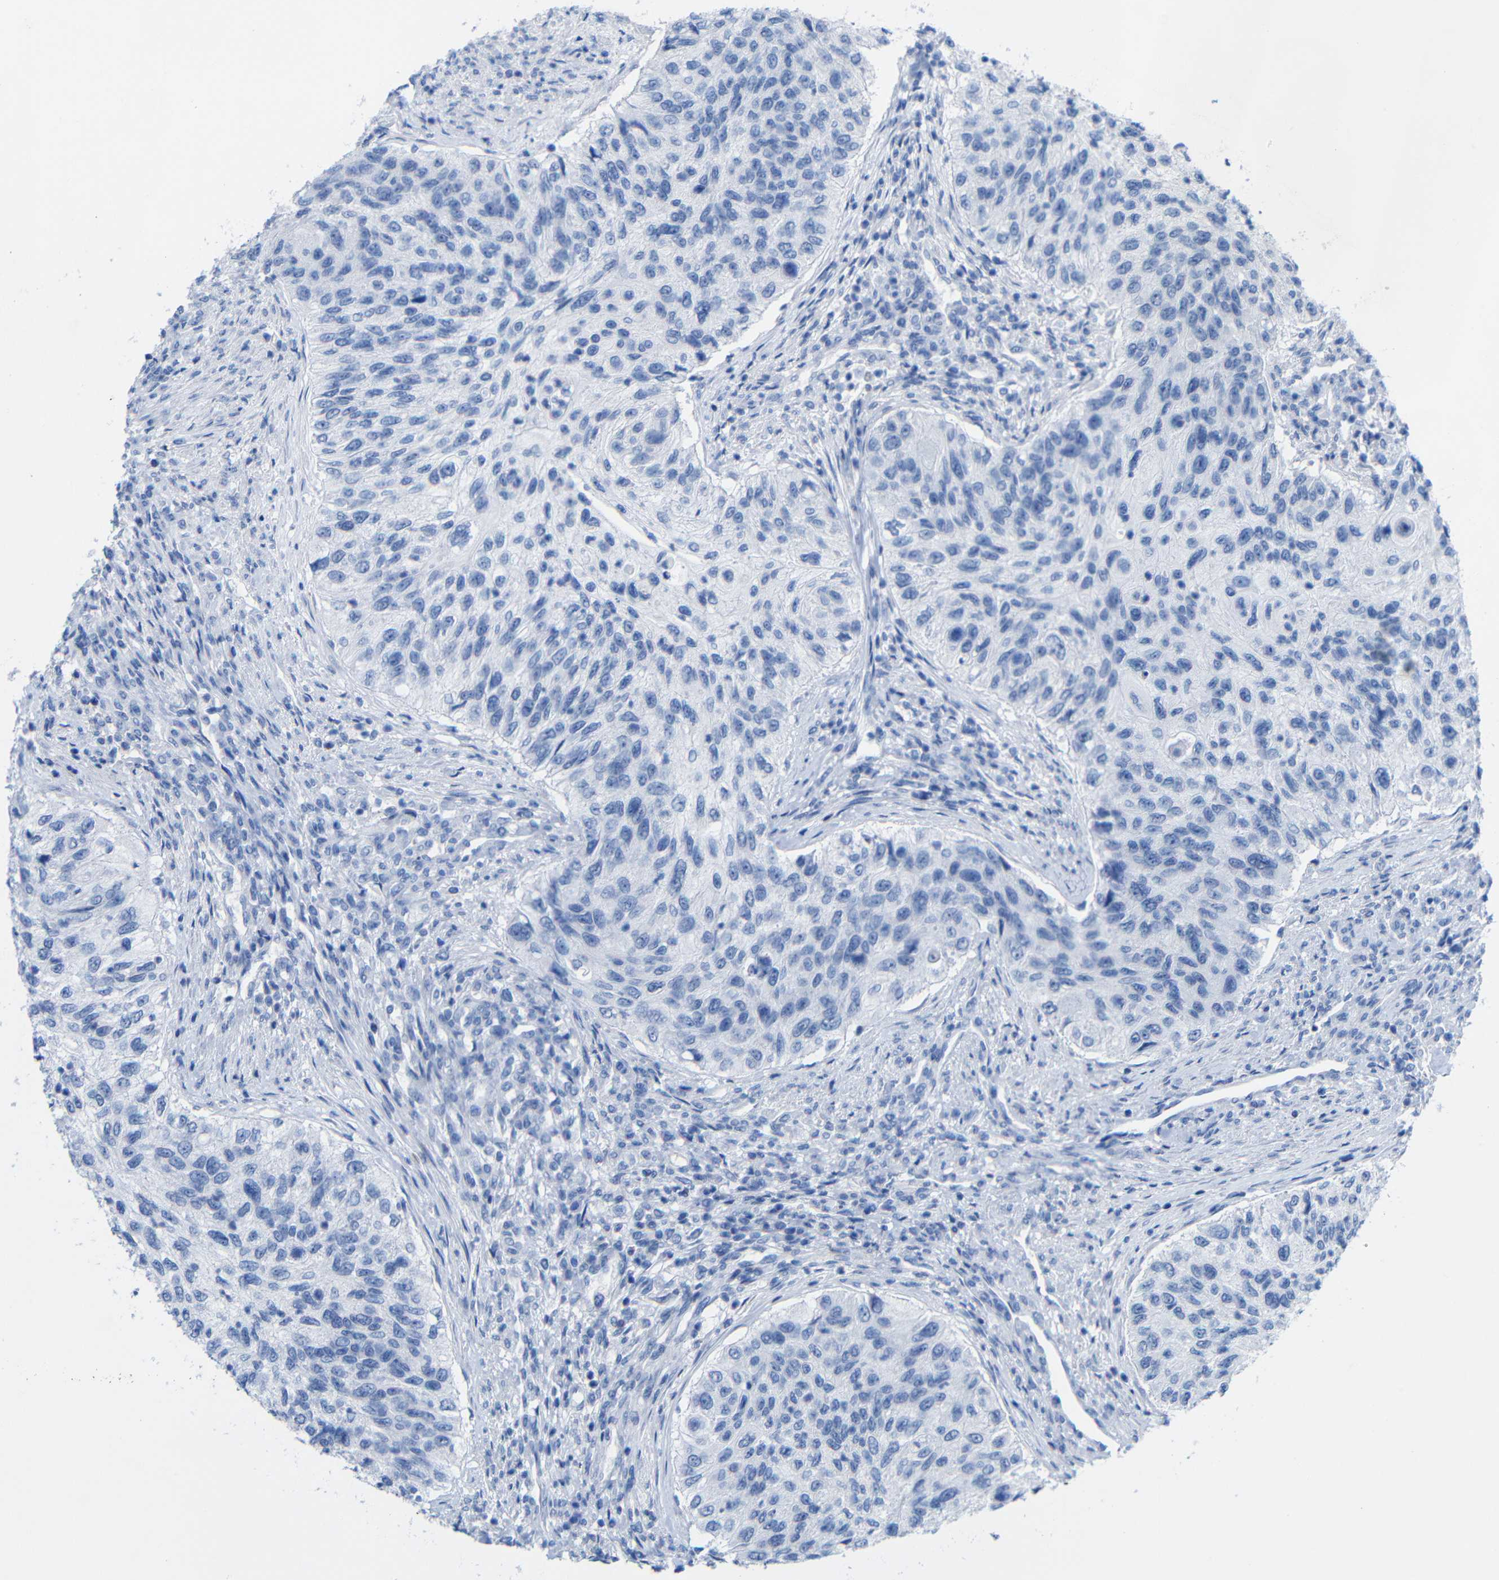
{"staining": {"intensity": "negative", "quantity": "none", "location": "none"}, "tissue": "urothelial cancer", "cell_type": "Tumor cells", "image_type": "cancer", "snomed": [{"axis": "morphology", "description": "Urothelial carcinoma, High grade"}, {"axis": "topography", "description": "Urinary bladder"}], "caption": "High power microscopy micrograph of an immunohistochemistry photomicrograph of urothelial cancer, revealing no significant expression in tumor cells. (Stains: DAB (3,3'-diaminobenzidine) immunohistochemistry with hematoxylin counter stain, Microscopy: brightfield microscopy at high magnification).", "gene": "CGNL1", "patient": {"sex": "female", "age": 60}}